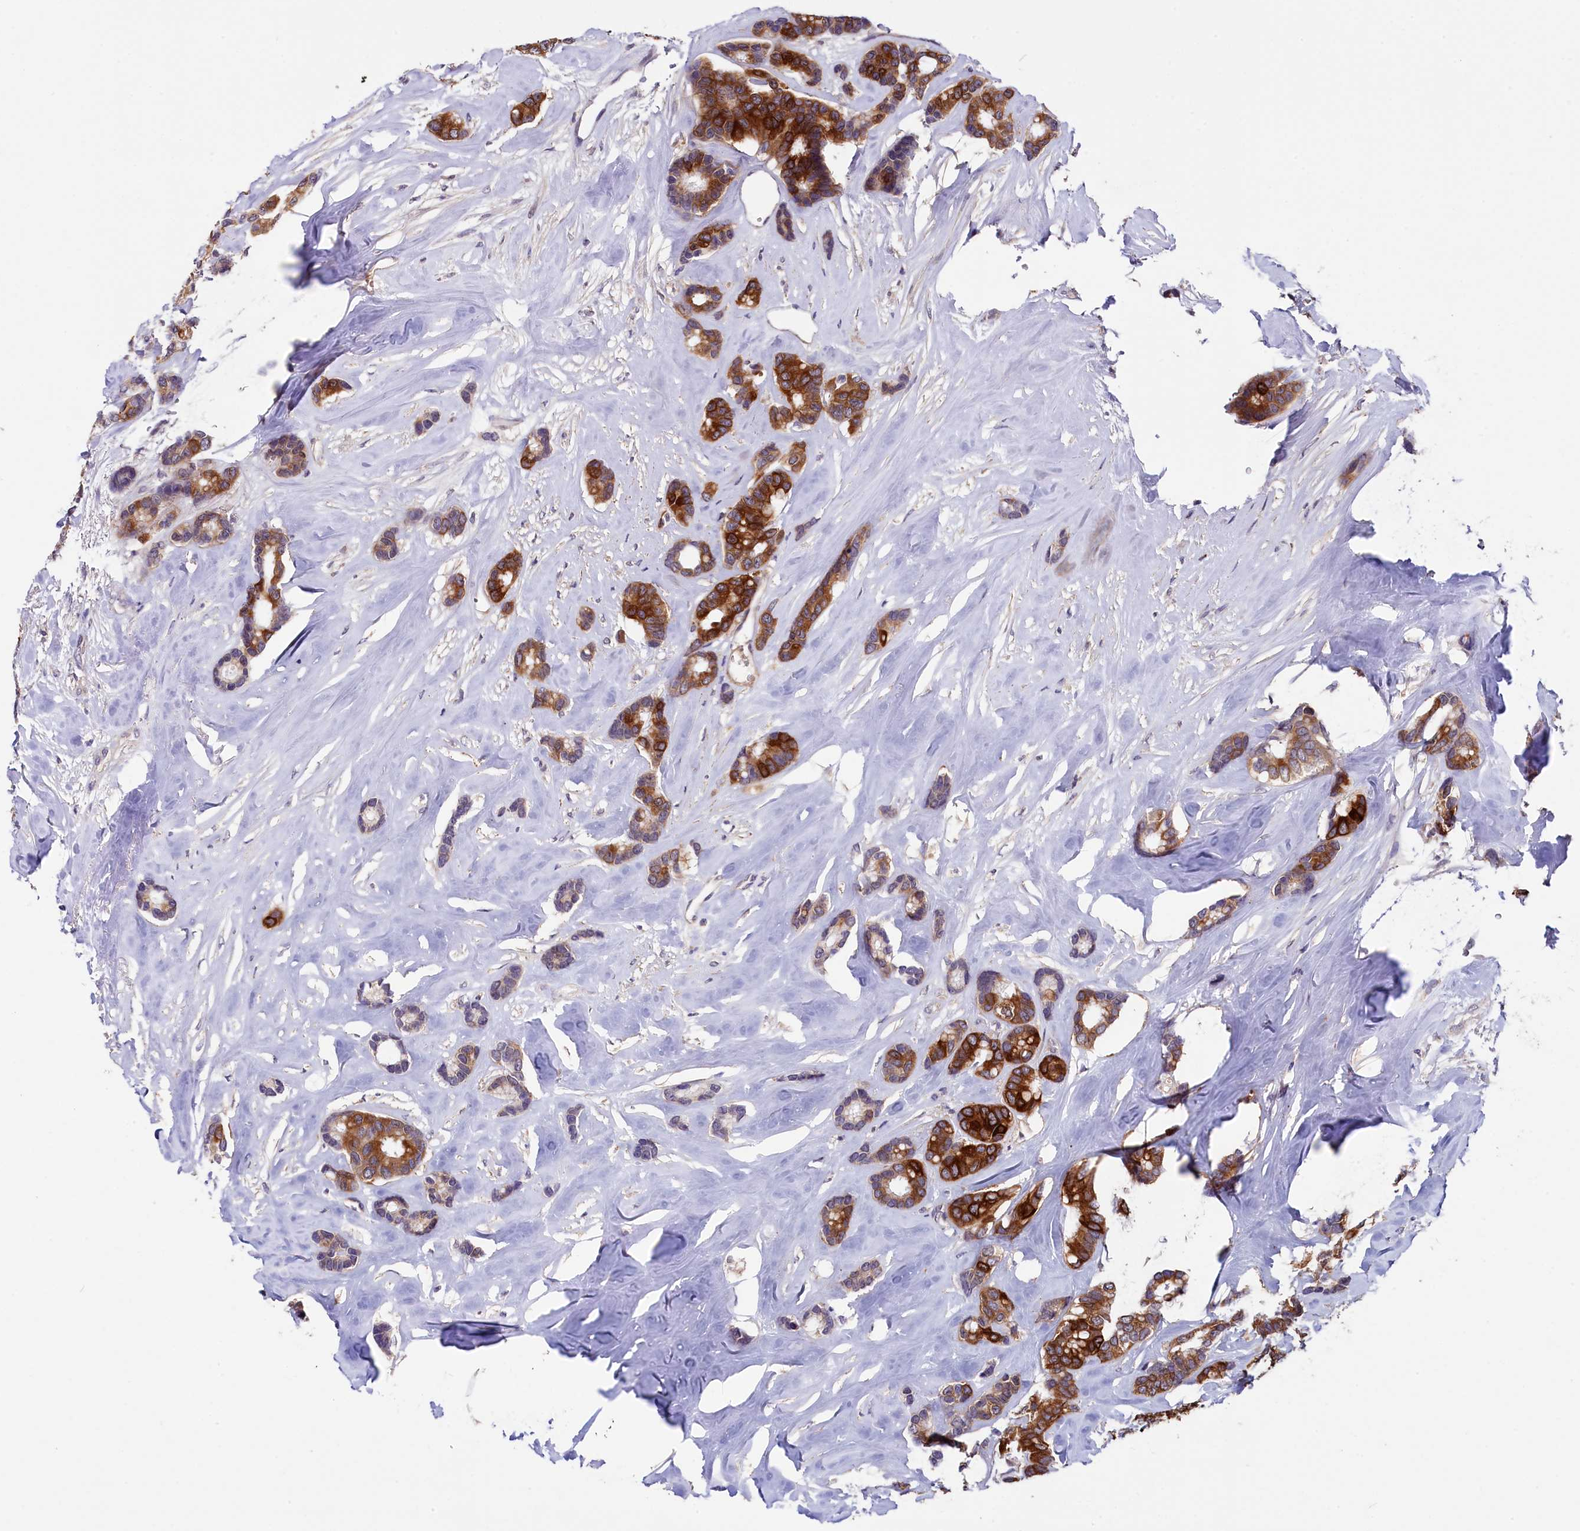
{"staining": {"intensity": "strong", "quantity": ">75%", "location": "cytoplasmic/membranous"}, "tissue": "breast cancer", "cell_type": "Tumor cells", "image_type": "cancer", "snomed": [{"axis": "morphology", "description": "Duct carcinoma"}, {"axis": "topography", "description": "Breast"}], "caption": "Strong cytoplasmic/membranous protein expression is present in approximately >75% of tumor cells in infiltrating ductal carcinoma (breast).", "gene": "SLC39A6", "patient": {"sex": "female", "age": 87}}